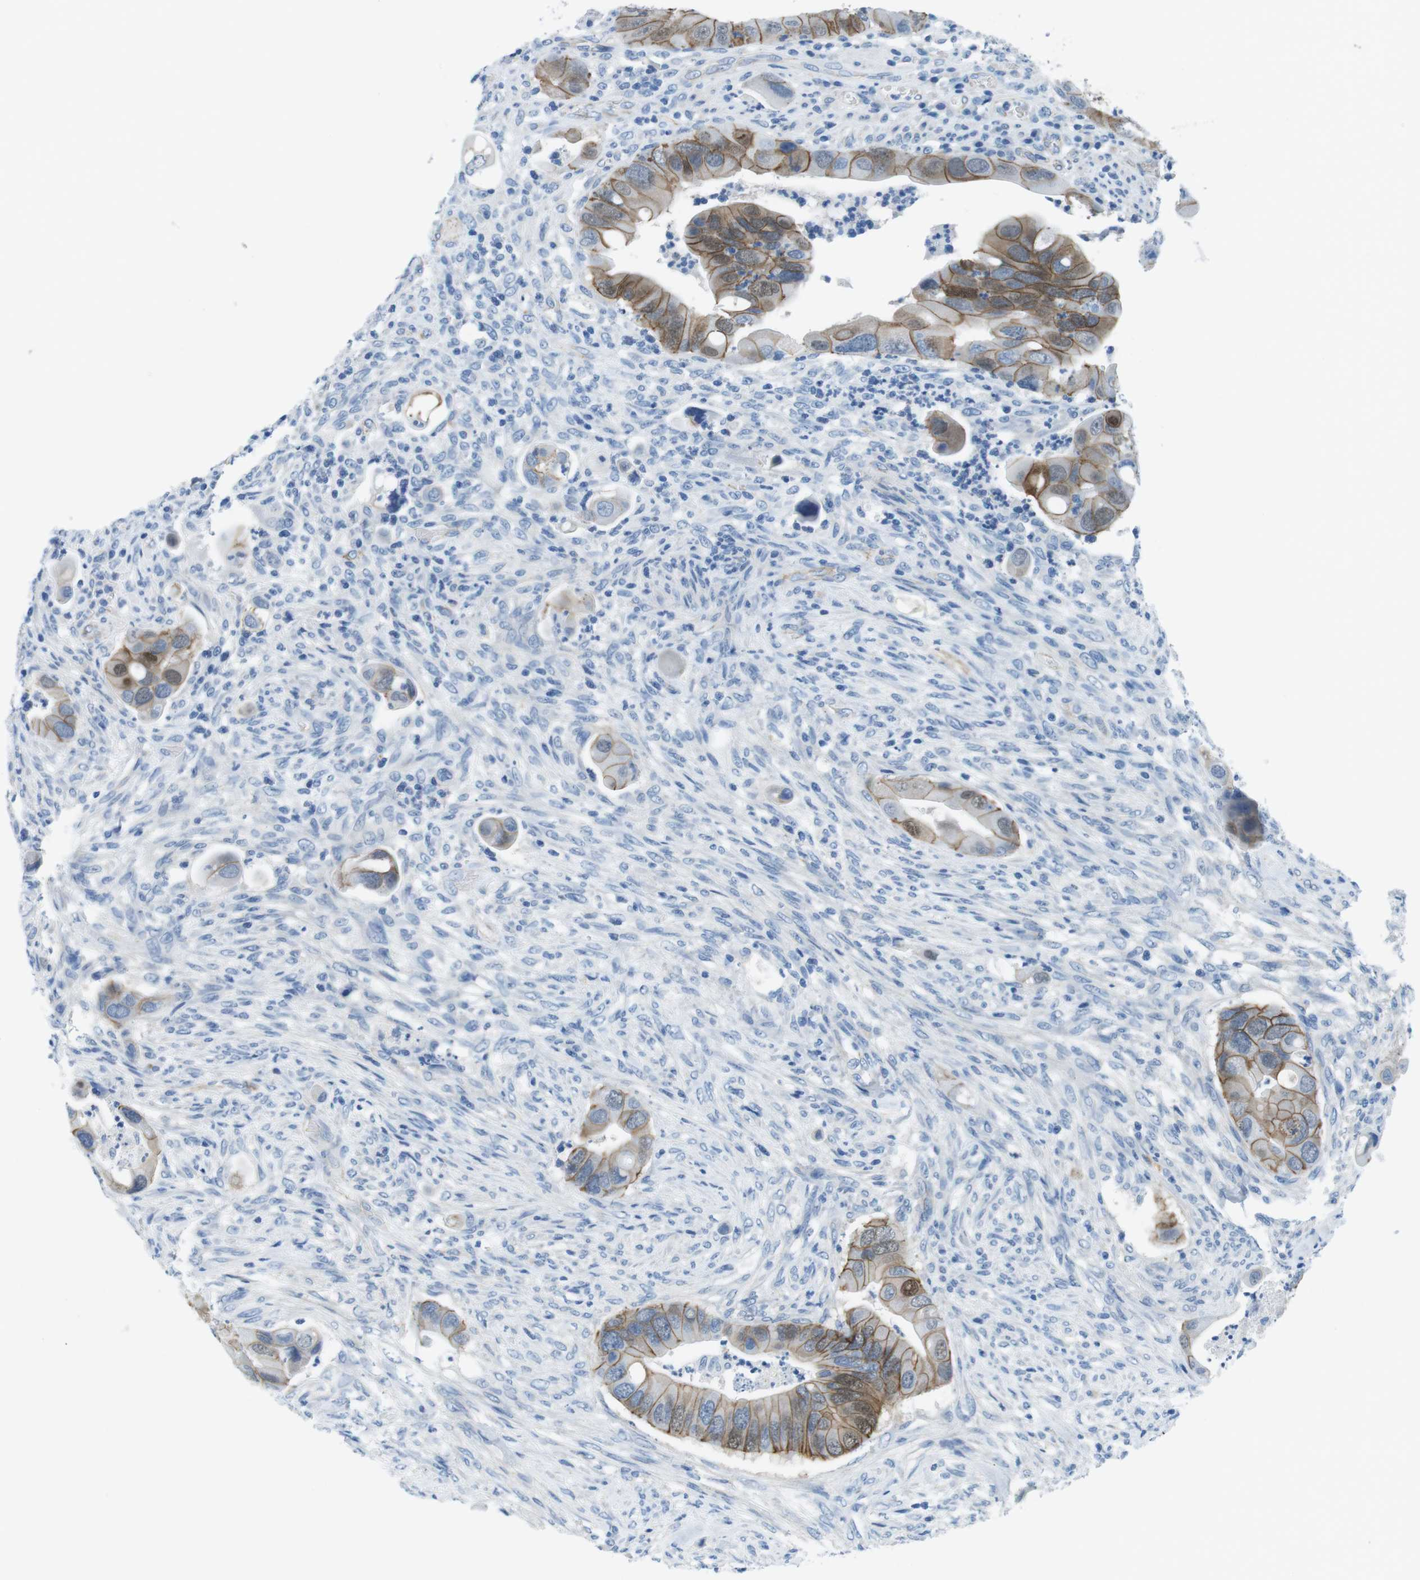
{"staining": {"intensity": "moderate", "quantity": ">75%", "location": "cytoplasmic/membranous"}, "tissue": "colorectal cancer", "cell_type": "Tumor cells", "image_type": "cancer", "snomed": [{"axis": "morphology", "description": "Adenocarcinoma, NOS"}, {"axis": "topography", "description": "Rectum"}], "caption": "The immunohistochemical stain shows moderate cytoplasmic/membranous positivity in tumor cells of colorectal cancer (adenocarcinoma) tissue.", "gene": "SLC6A6", "patient": {"sex": "female", "age": 57}}